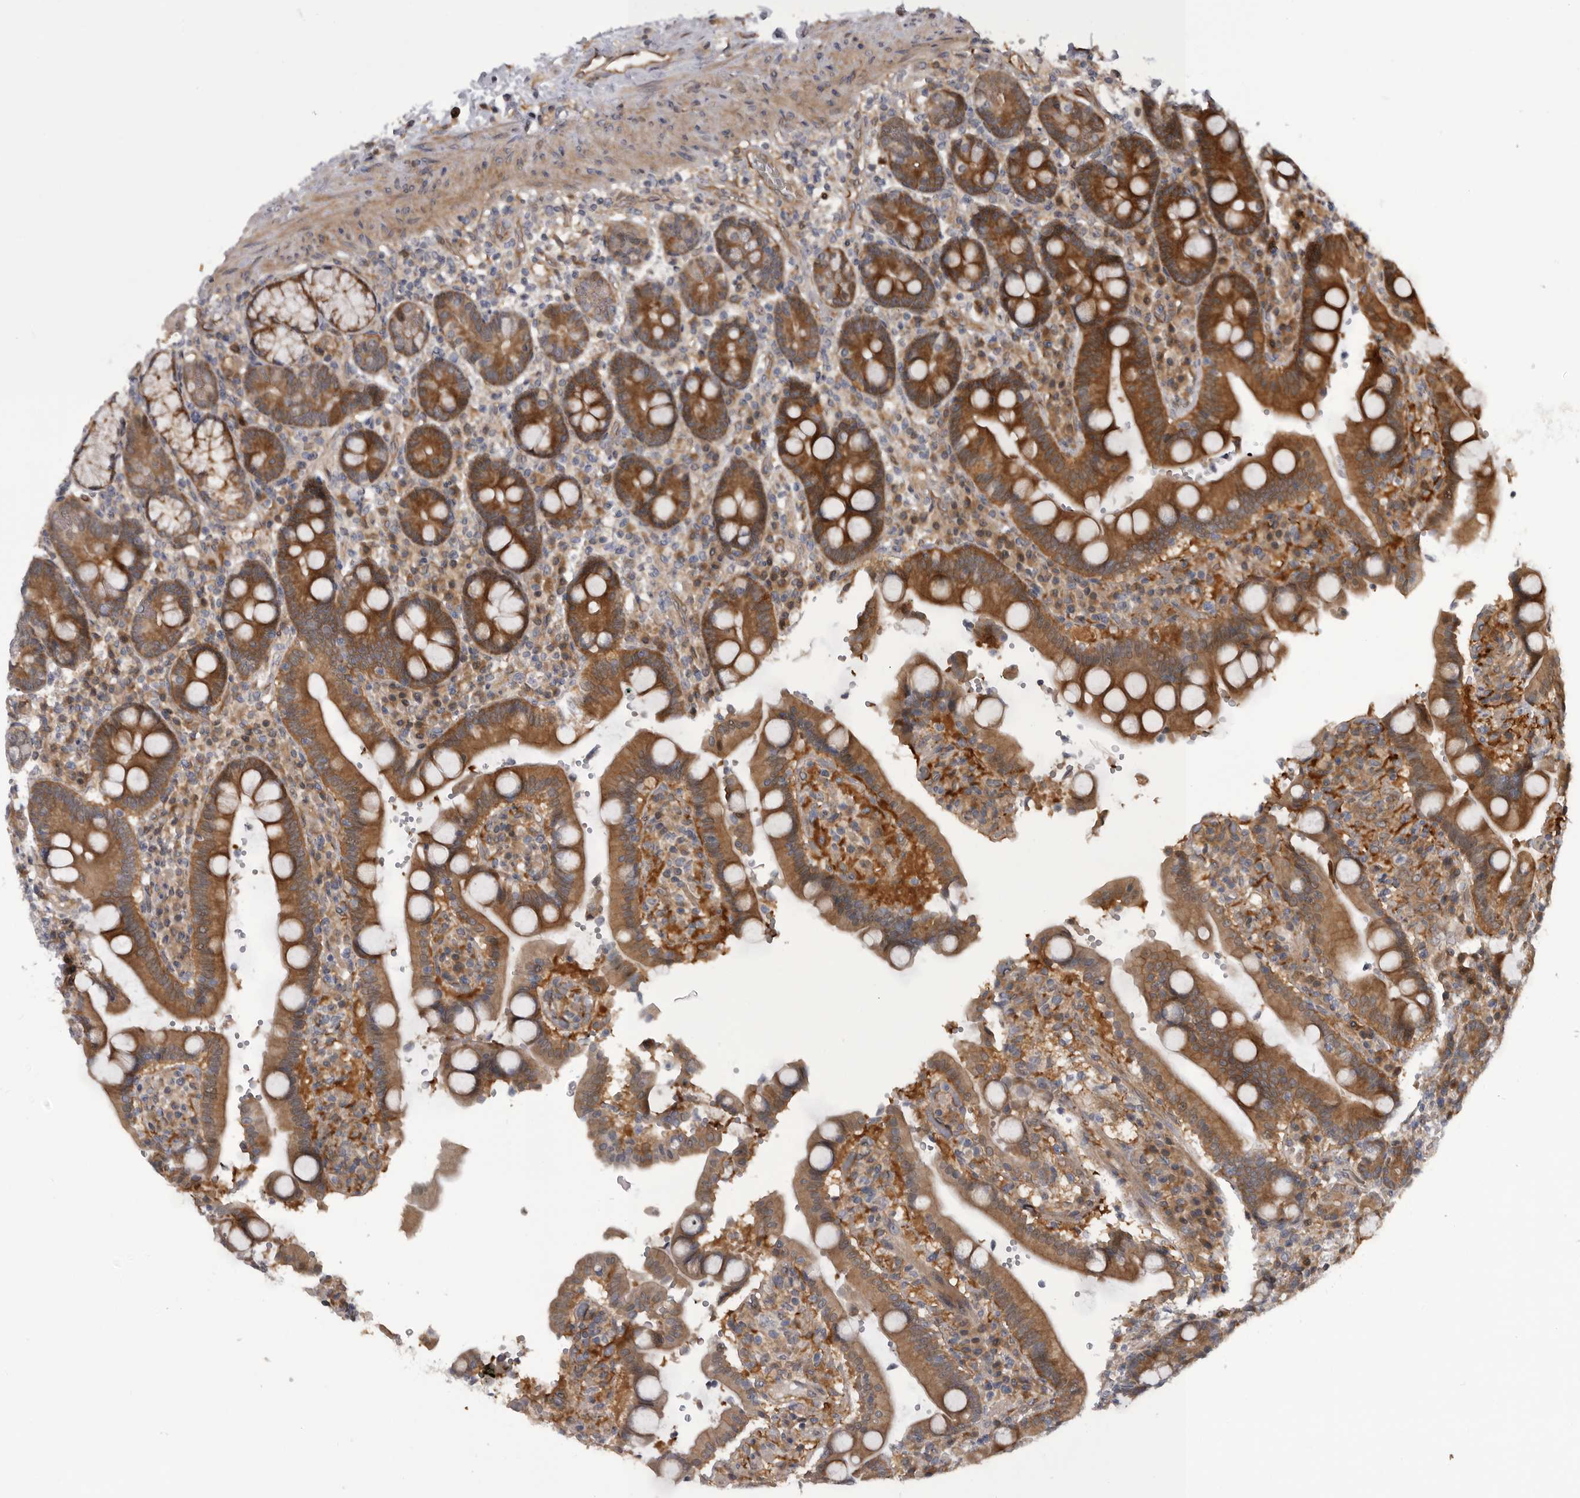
{"staining": {"intensity": "moderate", "quantity": ">75%", "location": "cytoplasmic/membranous"}, "tissue": "duodenum", "cell_type": "Glandular cells", "image_type": "normal", "snomed": [{"axis": "morphology", "description": "Normal tissue, NOS"}, {"axis": "topography", "description": "Small intestine, NOS"}], "caption": "A high-resolution histopathology image shows IHC staining of unremarkable duodenum, which displays moderate cytoplasmic/membranous staining in about >75% of glandular cells. (DAB IHC, brown staining for protein, blue staining for nuclei).", "gene": "RAB3GAP2", "patient": {"sex": "female", "age": 71}}